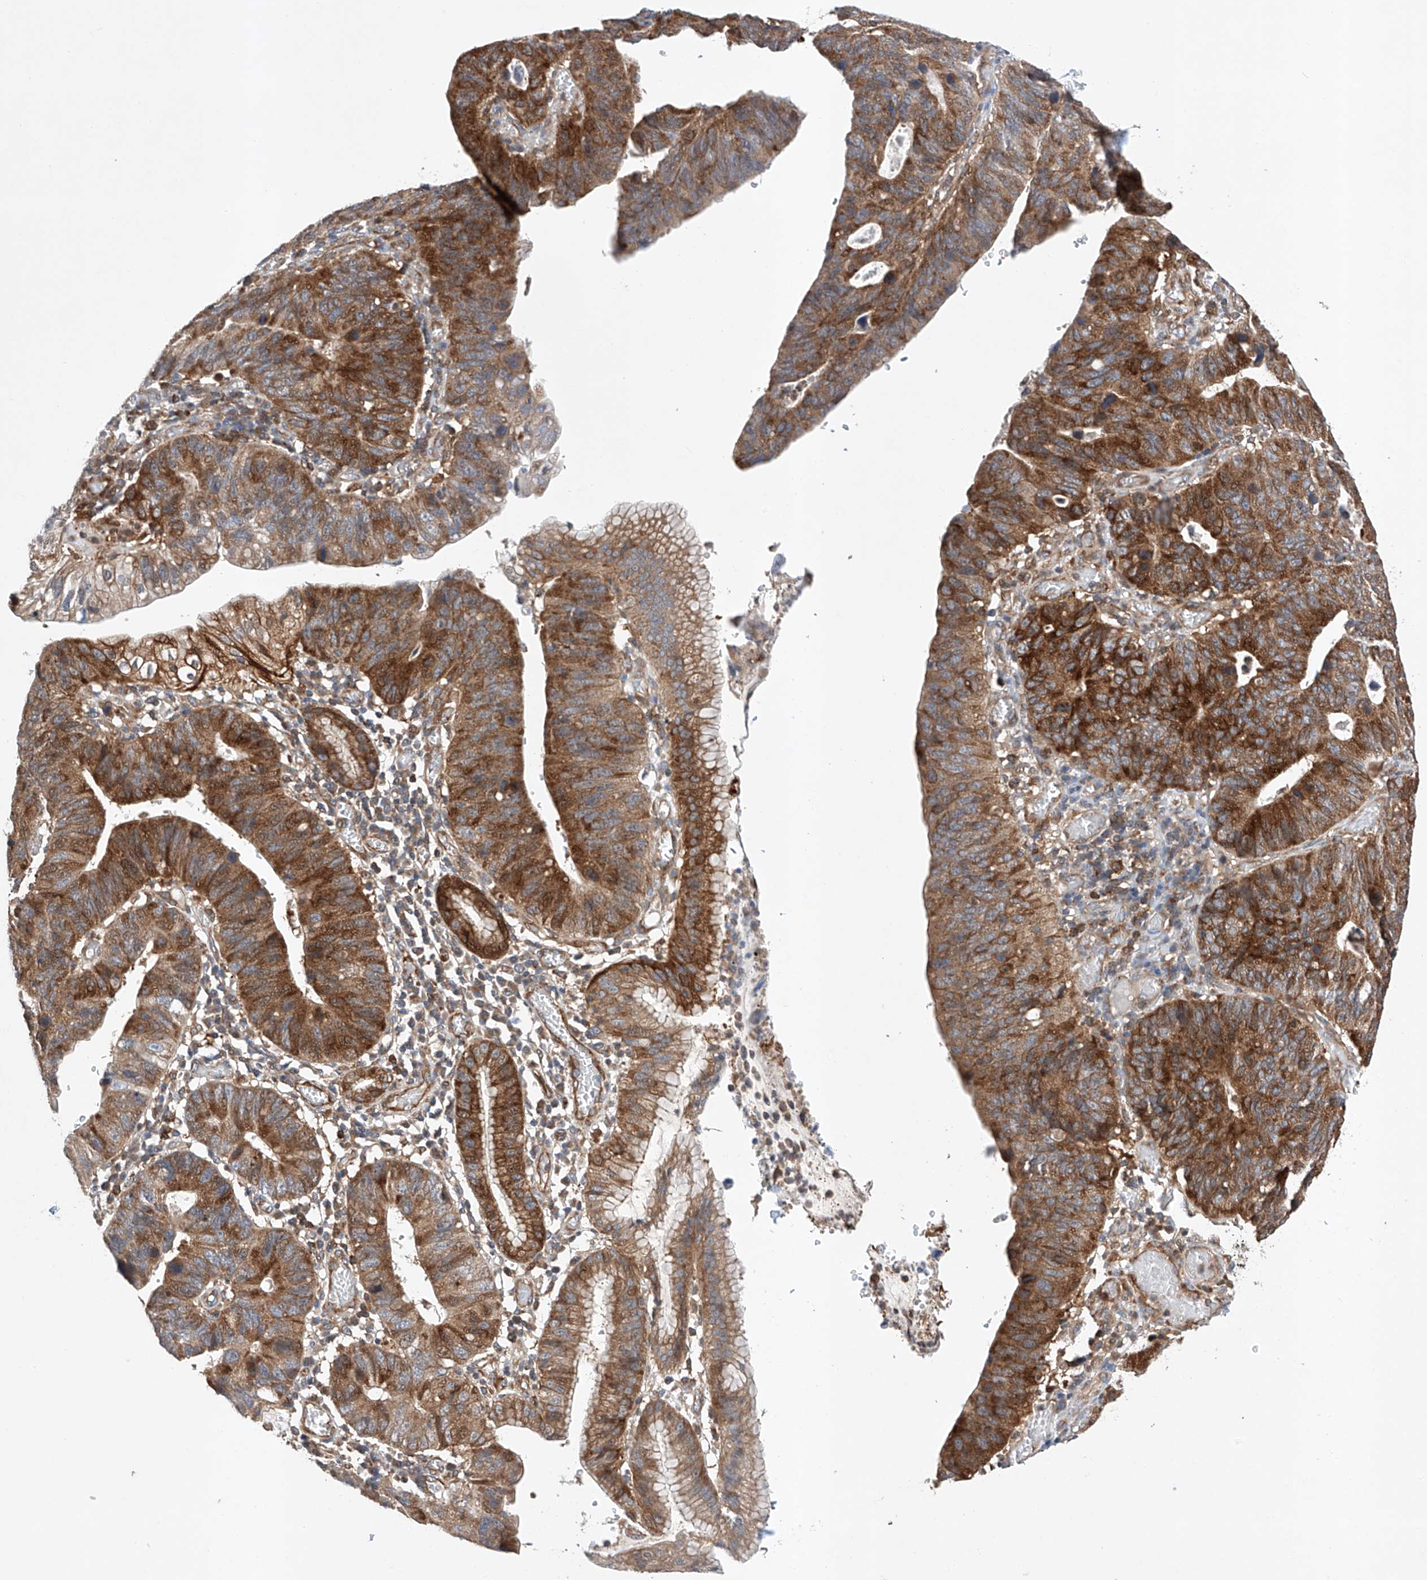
{"staining": {"intensity": "strong", "quantity": ">75%", "location": "cytoplasmic/membranous"}, "tissue": "stomach cancer", "cell_type": "Tumor cells", "image_type": "cancer", "snomed": [{"axis": "morphology", "description": "Adenocarcinoma, NOS"}, {"axis": "topography", "description": "Stomach"}], "caption": "Human stomach cancer (adenocarcinoma) stained for a protein (brown) exhibits strong cytoplasmic/membranous positive staining in approximately >75% of tumor cells.", "gene": "TIMM23", "patient": {"sex": "male", "age": 59}}